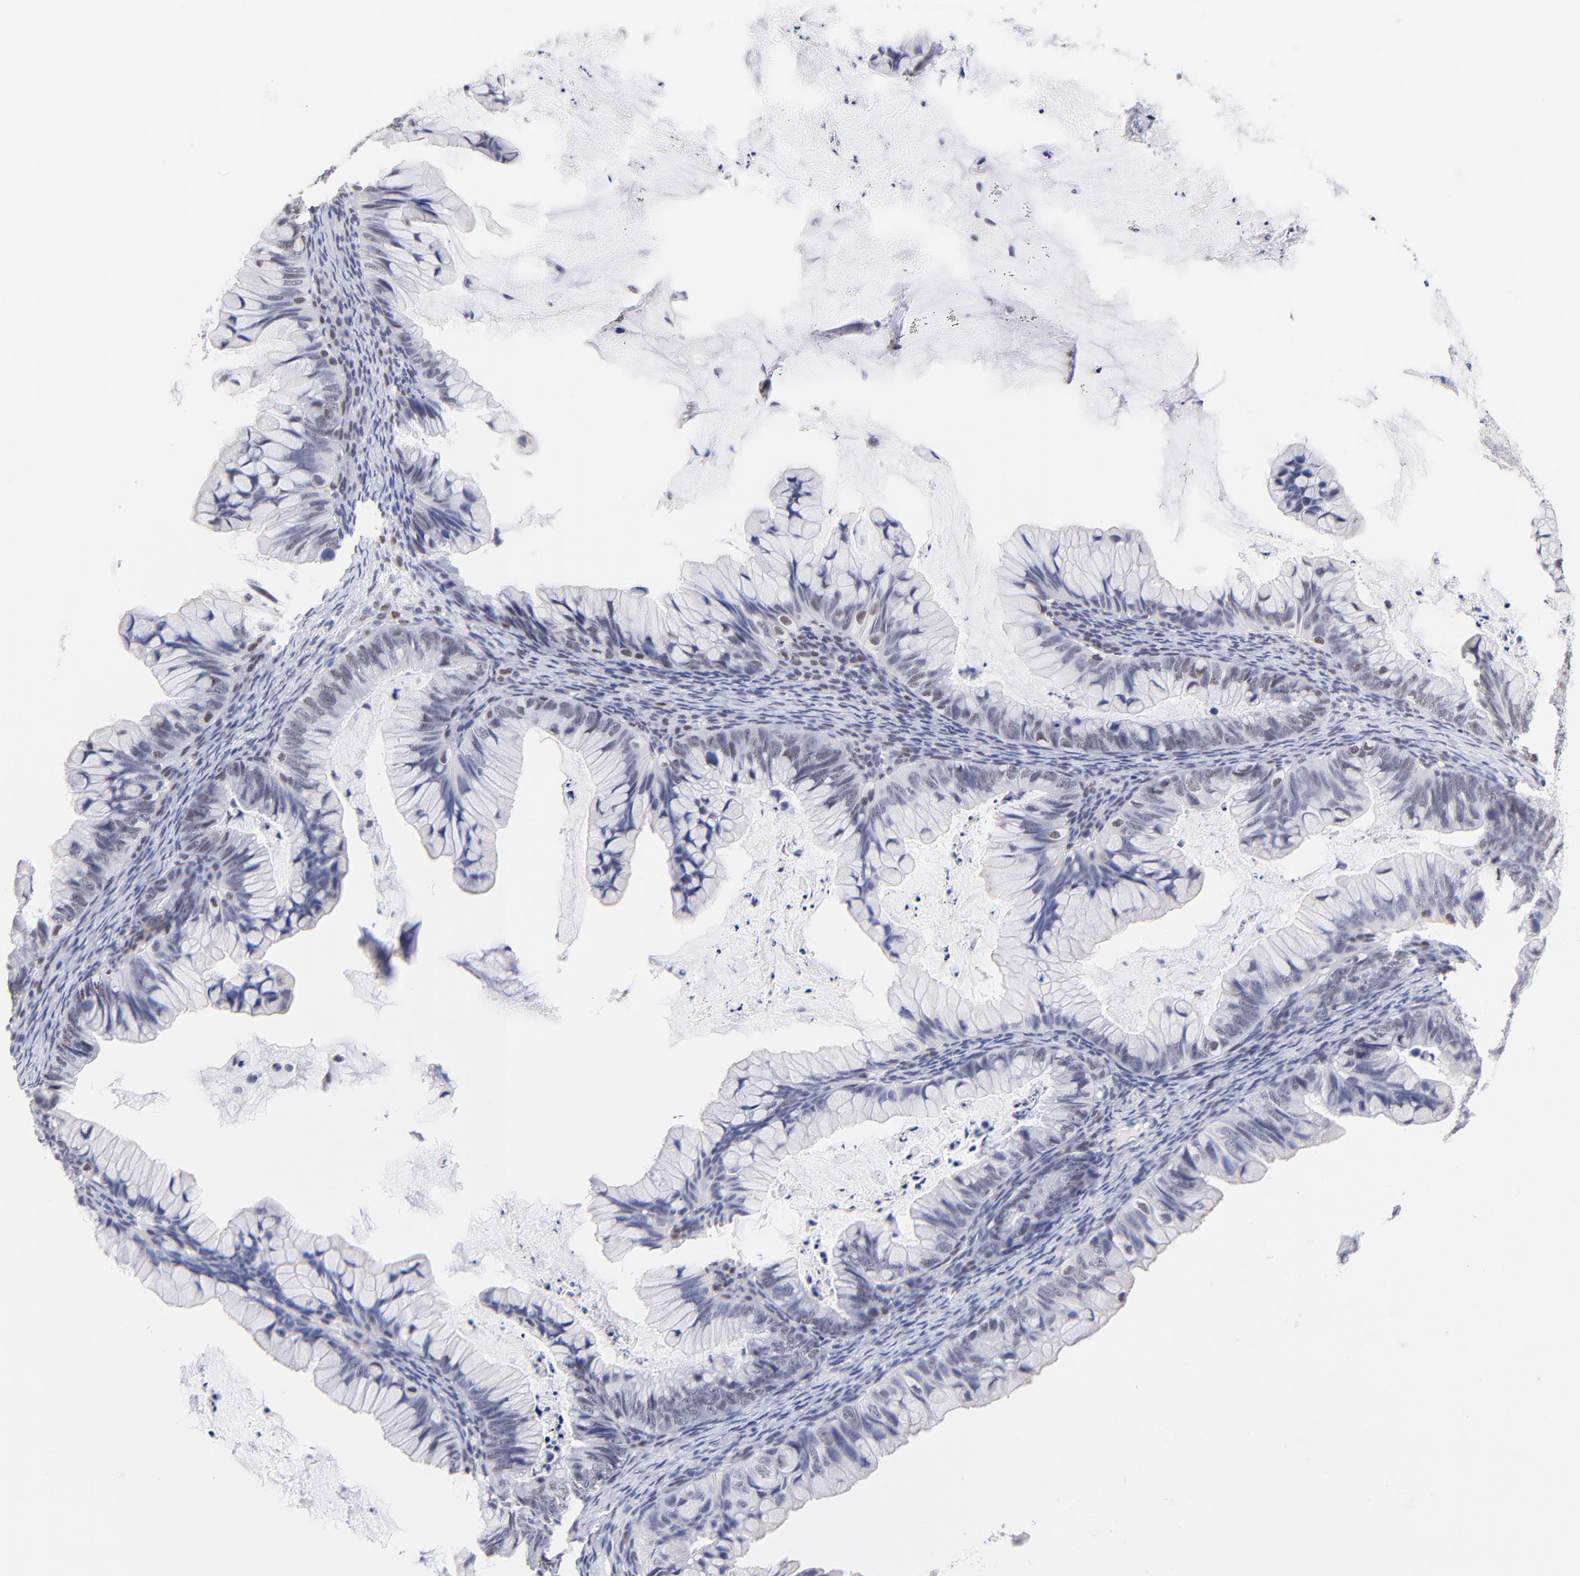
{"staining": {"intensity": "negative", "quantity": "none", "location": "none"}, "tissue": "ovarian cancer", "cell_type": "Tumor cells", "image_type": "cancer", "snomed": [{"axis": "morphology", "description": "Cystadenocarcinoma, mucinous, NOS"}, {"axis": "topography", "description": "Ovary"}], "caption": "Mucinous cystadenocarcinoma (ovarian) was stained to show a protein in brown. There is no significant positivity in tumor cells. Nuclei are stained in blue.", "gene": "ZNF74", "patient": {"sex": "female", "age": 36}}